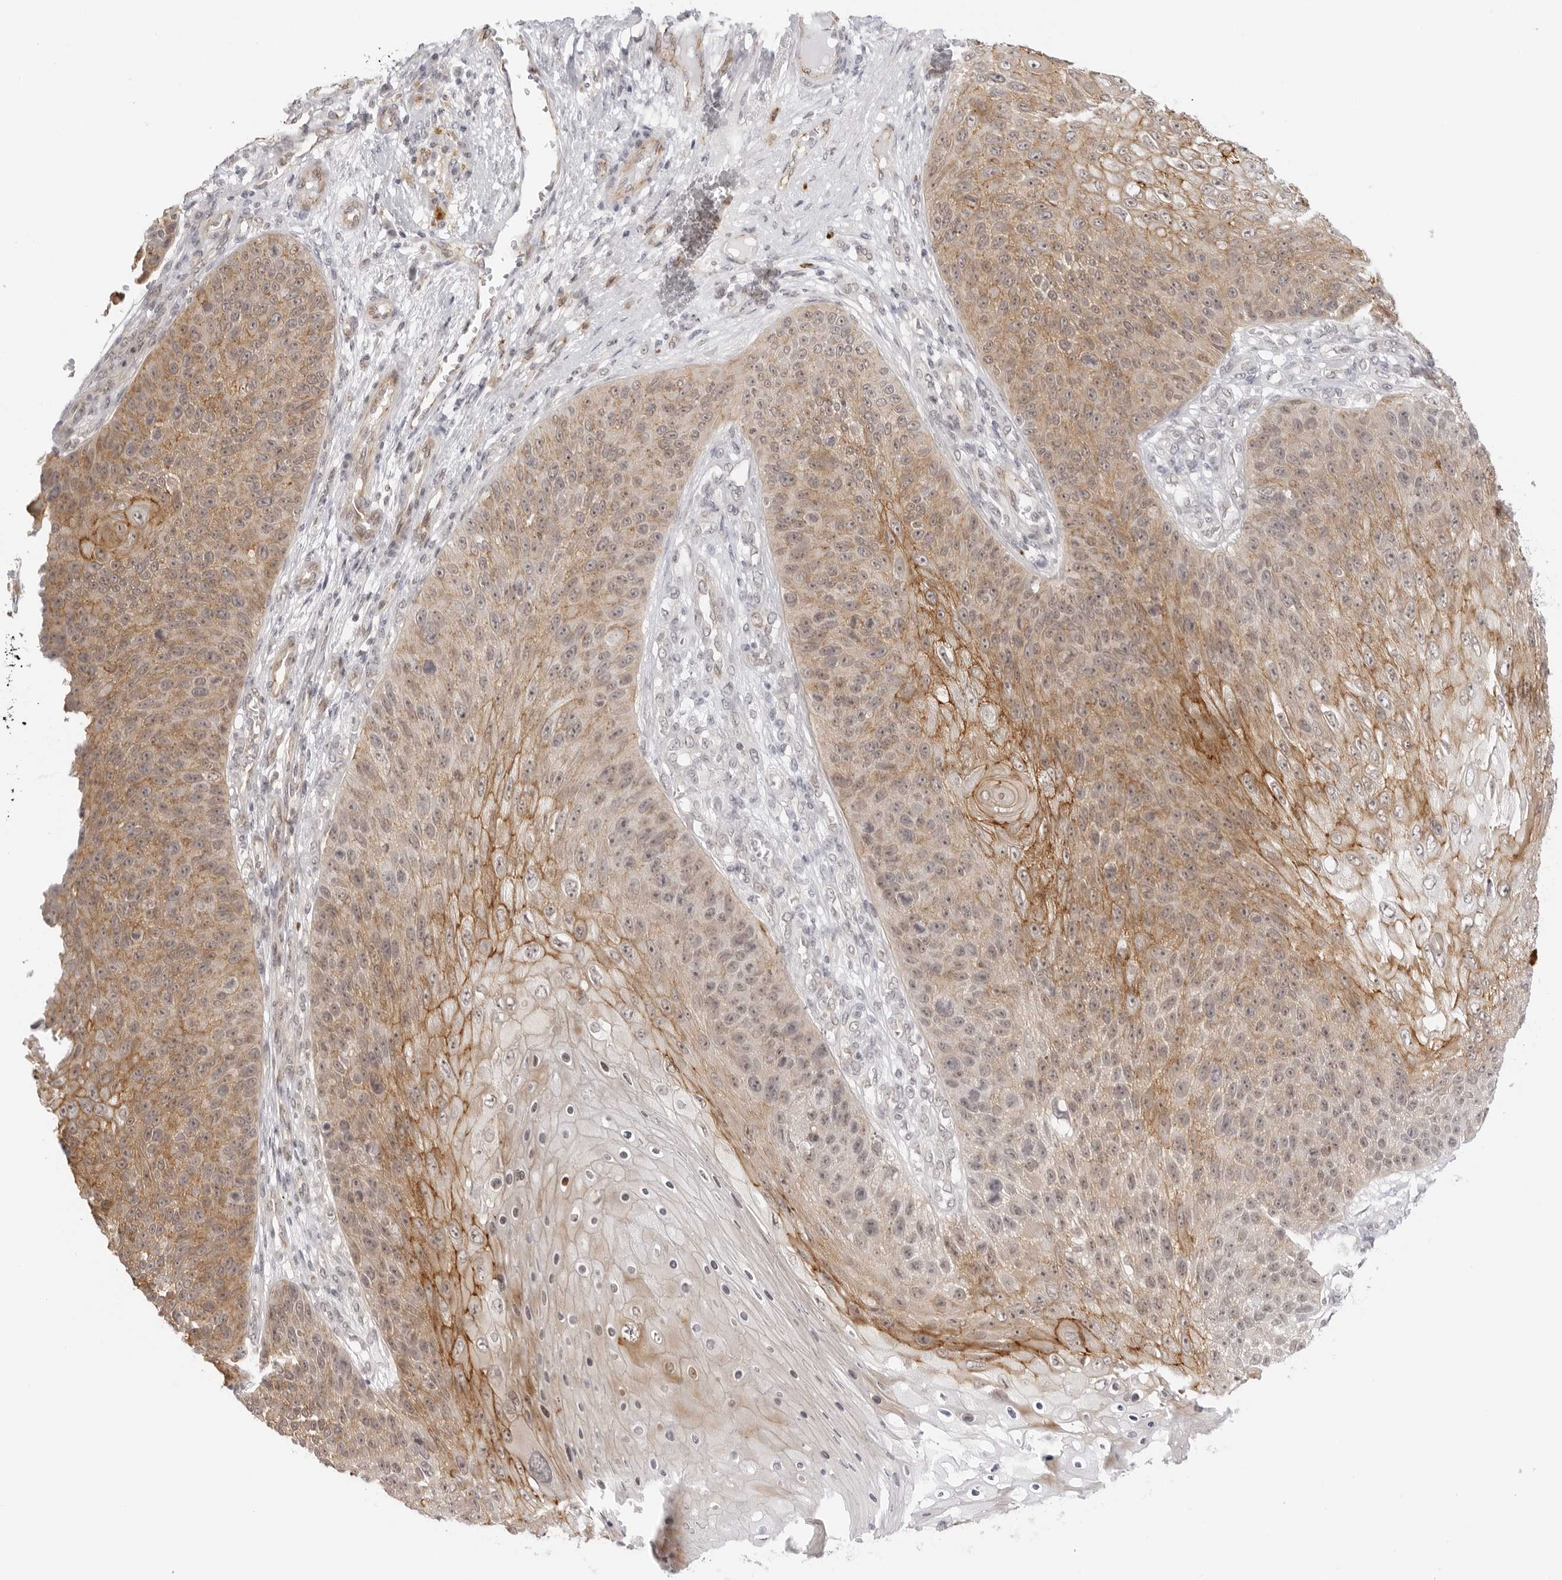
{"staining": {"intensity": "moderate", "quantity": ">75%", "location": "cytoplasmic/membranous"}, "tissue": "skin cancer", "cell_type": "Tumor cells", "image_type": "cancer", "snomed": [{"axis": "morphology", "description": "Squamous cell carcinoma, NOS"}, {"axis": "topography", "description": "Skin"}], "caption": "This is a histology image of immunohistochemistry (IHC) staining of skin cancer, which shows moderate staining in the cytoplasmic/membranous of tumor cells.", "gene": "TRAPPC3", "patient": {"sex": "female", "age": 88}}